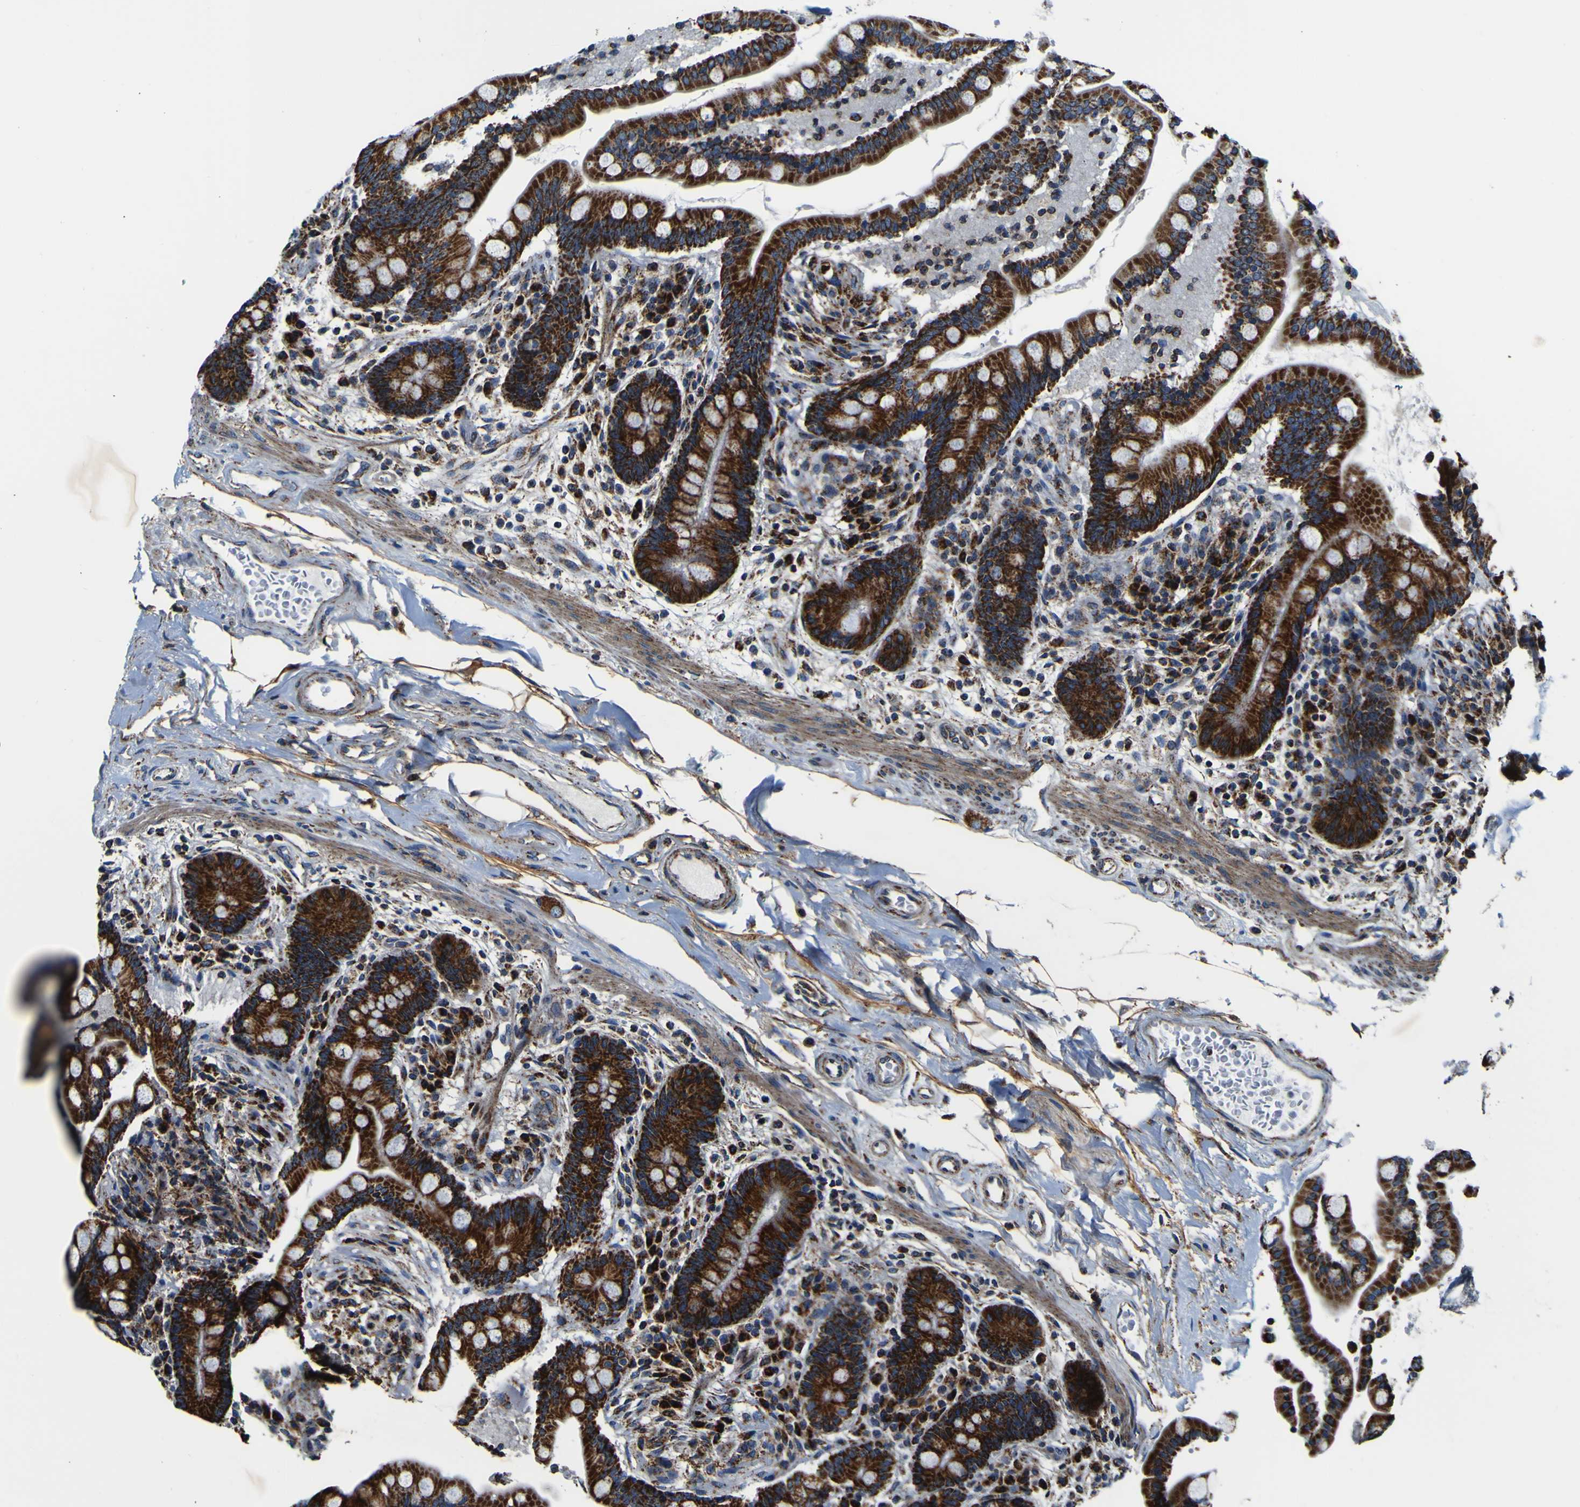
{"staining": {"intensity": "weak", "quantity": "25%-75%", "location": "cytoplasmic/membranous"}, "tissue": "colon", "cell_type": "Endothelial cells", "image_type": "normal", "snomed": [{"axis": "morphology", "description": "Normal tissue, NOS"}, {"axis": "topography", "description": "Colon"}], "caption": "DAB immunohistochemical staining of benign human colon exhibits weak cytoplasmic/membranous protein staining in about 25%-75% of endothelial cells. (DAB (3,3'-diaminobenzidine) IHC with brightfield microscopy, high magnification).", "gene": "PTRH2", "patient": {"sex": "male", "age": 73}}